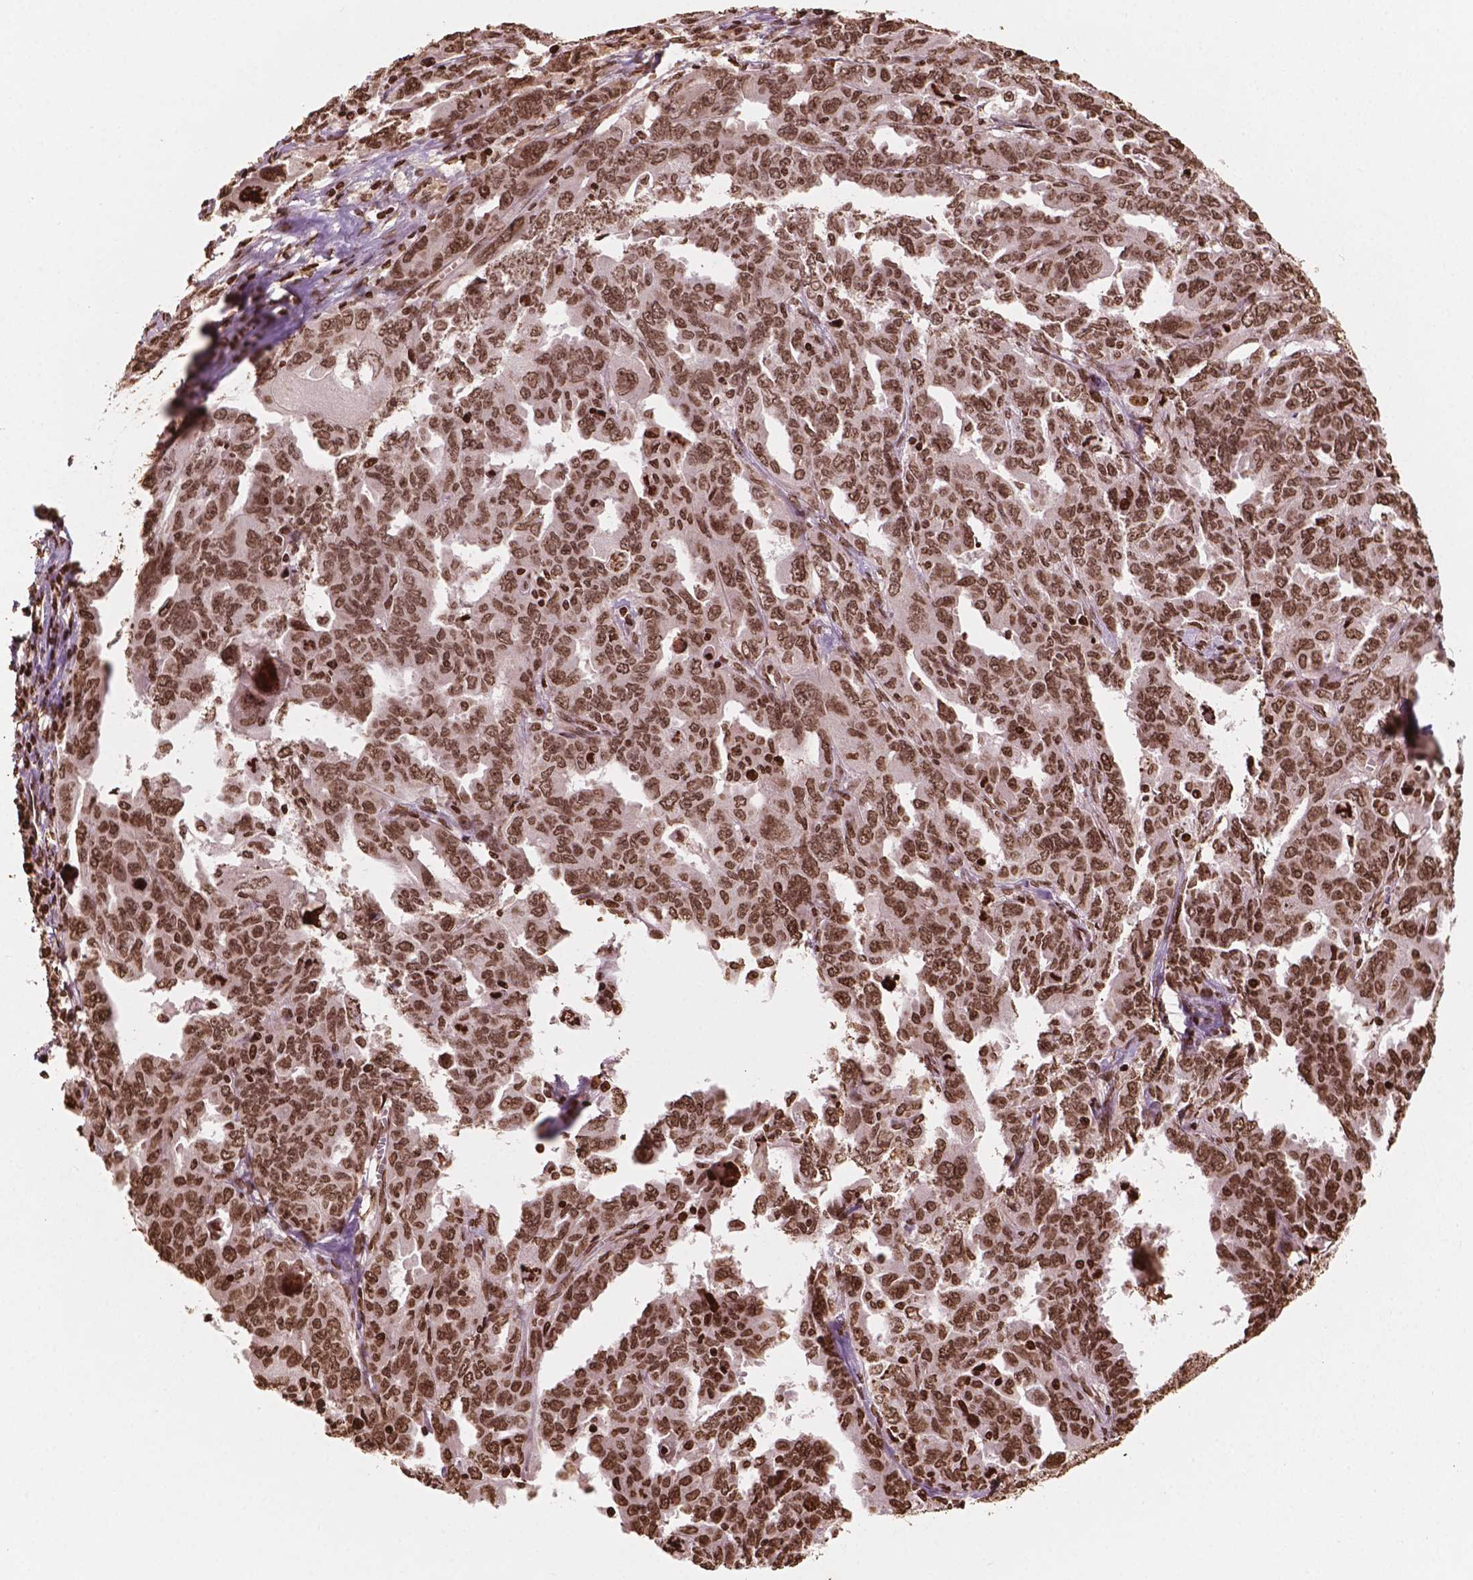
{"staining": {"intensity": "strong", "quantity": ">75%", "location": "nuclear"}, "tissue": "ovarian cancer", "cell_type": "Tumor cells", "image_type": "cancer", "snomed": [{"axis": "morphology", "description": "Adenocarcinoma, NOS"}, {"axis": "morphology", "description": "Carcinoma, endometroid"}, {"axis": "topography", "description": "Ovary"}], "caption": "Protein staining of ovarian cancer tissue shows strong nuclear positivity in about >75% of tumor cells.", "gene": "H3C7", "patient": {"sex": "female", "age": 72}}